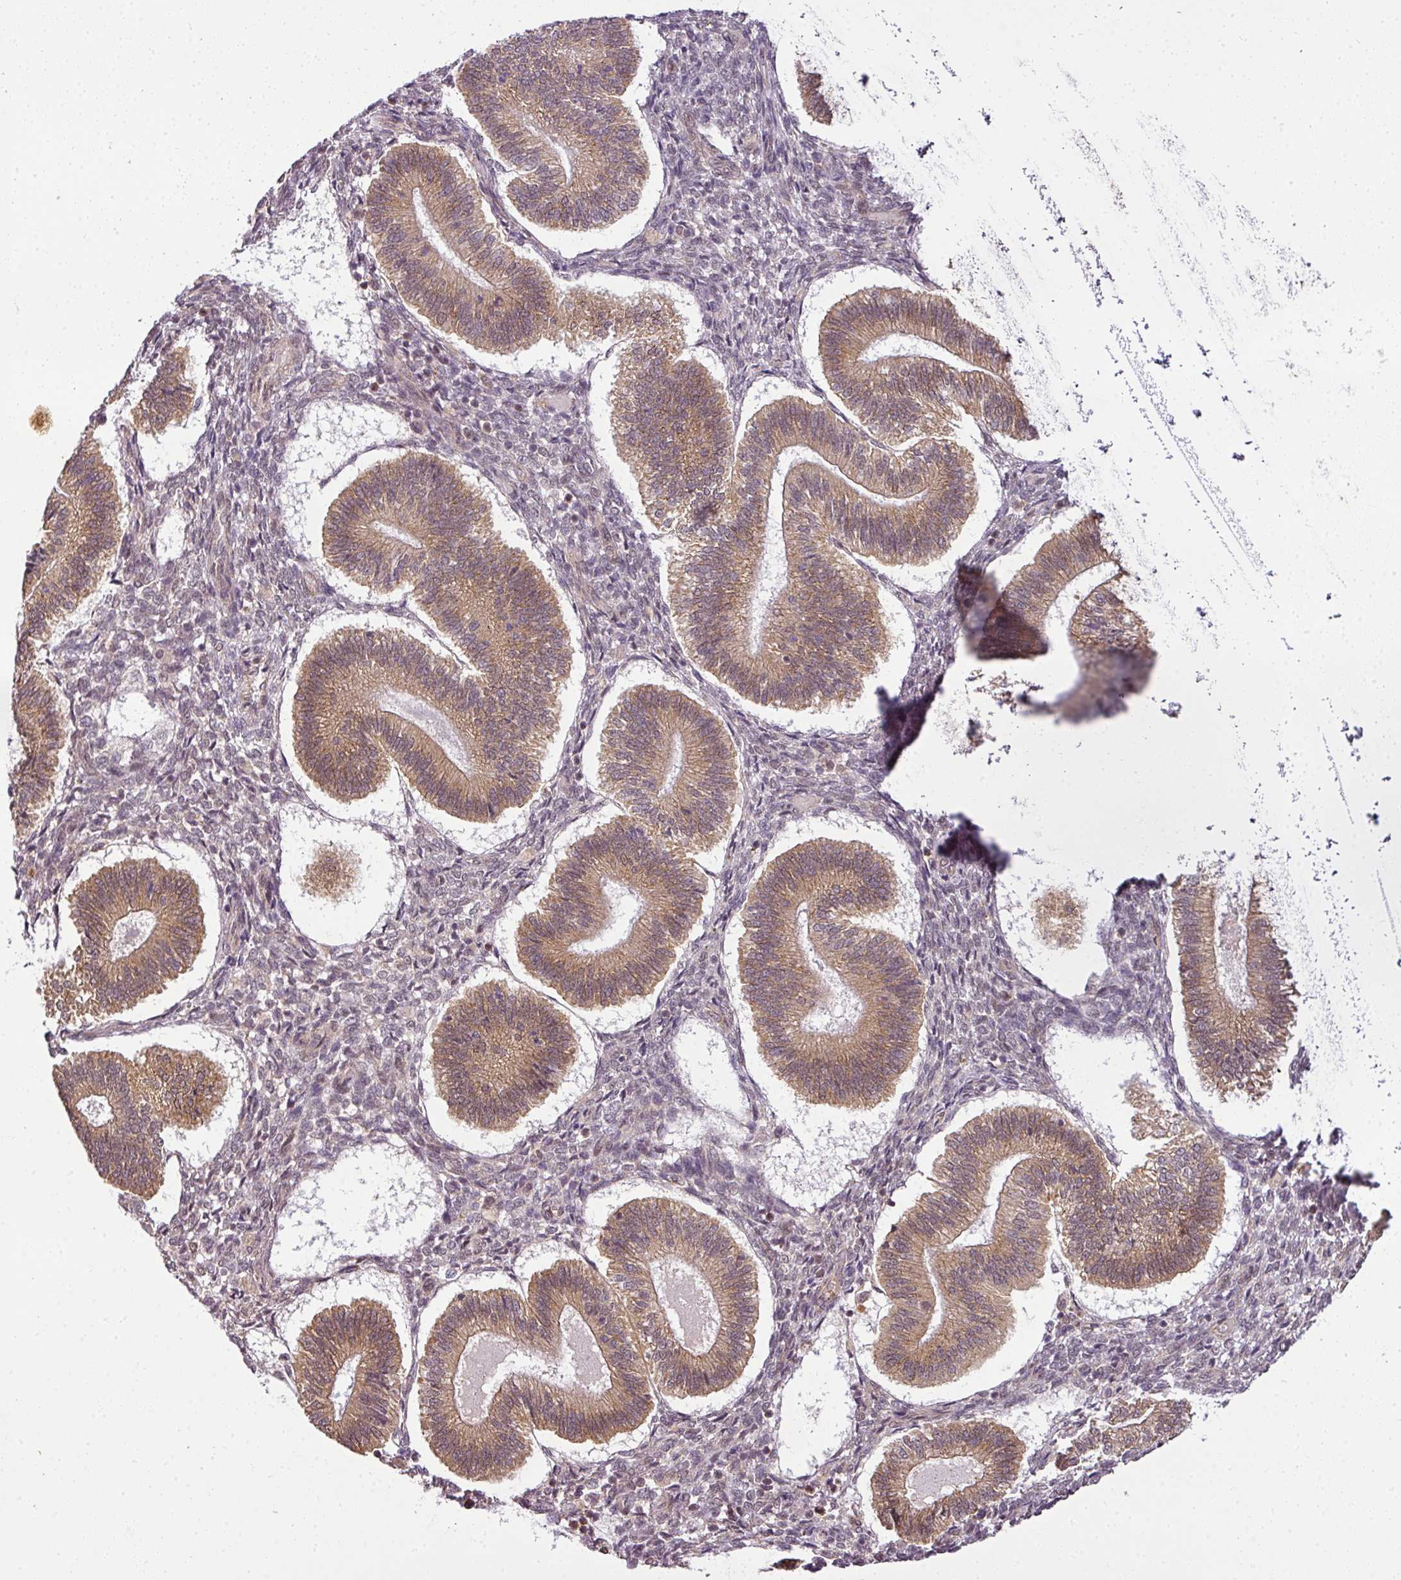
{"staining": {"intensity": "moderate", "quantity": "25%-75%", "location": "nuclear"}, "tissue": "endometrium", "cell_type": "Cells in endometrial stroma", "image_type": "normal", "snomed": [{"axis": "morphology", "description": "Normal tissue, NOS"}, {"axis": "topography", "description": "Endometrium"}], "caption": "Immunohistochemistry (DAB) staining of normal human endometrium shows moderate nuclear protein expression in about 25%-75% of cells in endometrial stroma. The staining is performed using DAB brown chromogen to label protein expression. The nuclei are counter-stained blue using hematoxylin.", "gene": "C1orf226", "patient": {"sex": "female", "age": 25}}